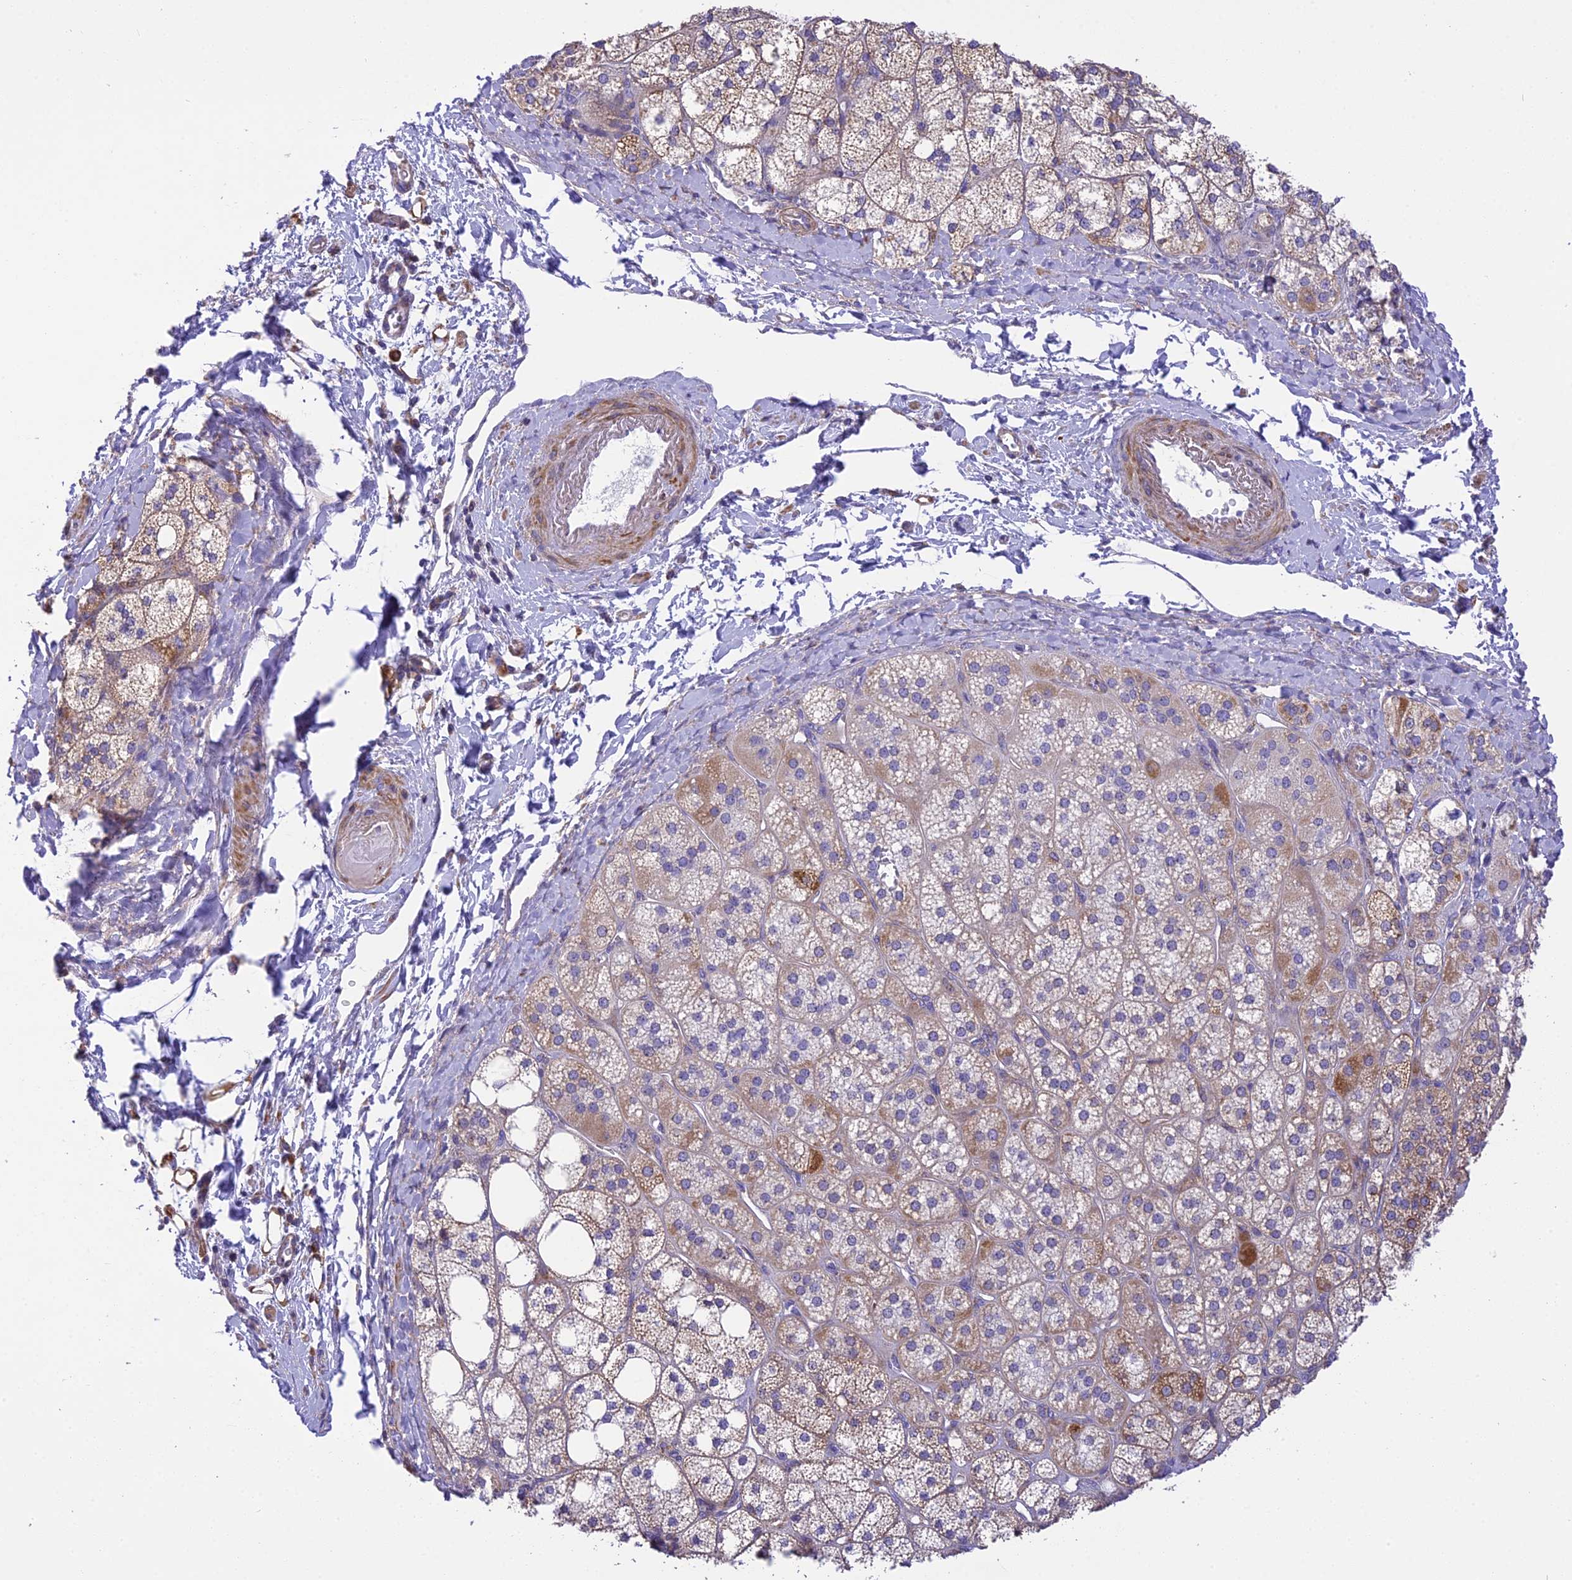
{"staining": {"intensity": "moderate", "quantity": "25%-75%", "location": "cytoplasmic/membranous"}, "tissue": "adrenal gland", "cell_type": "Glandular cells", "image_type": "normal", "snomed": [{"axis": "morphology", "description": "Normal tissue, NOS"}, {"axis": "topography", "description": "Adrenal gland"}], "caption": "Immunohistochemistry (IHC) (DAB (3,3'-diaminobenzidine)) staining of normal adrenal gland exhibits moderate cytoplasmic/membranous protein positivity in approximately 25%-75% of glandular cells.", "gene": "CORO7", "patient": {"sex": "male", "age": 61}}